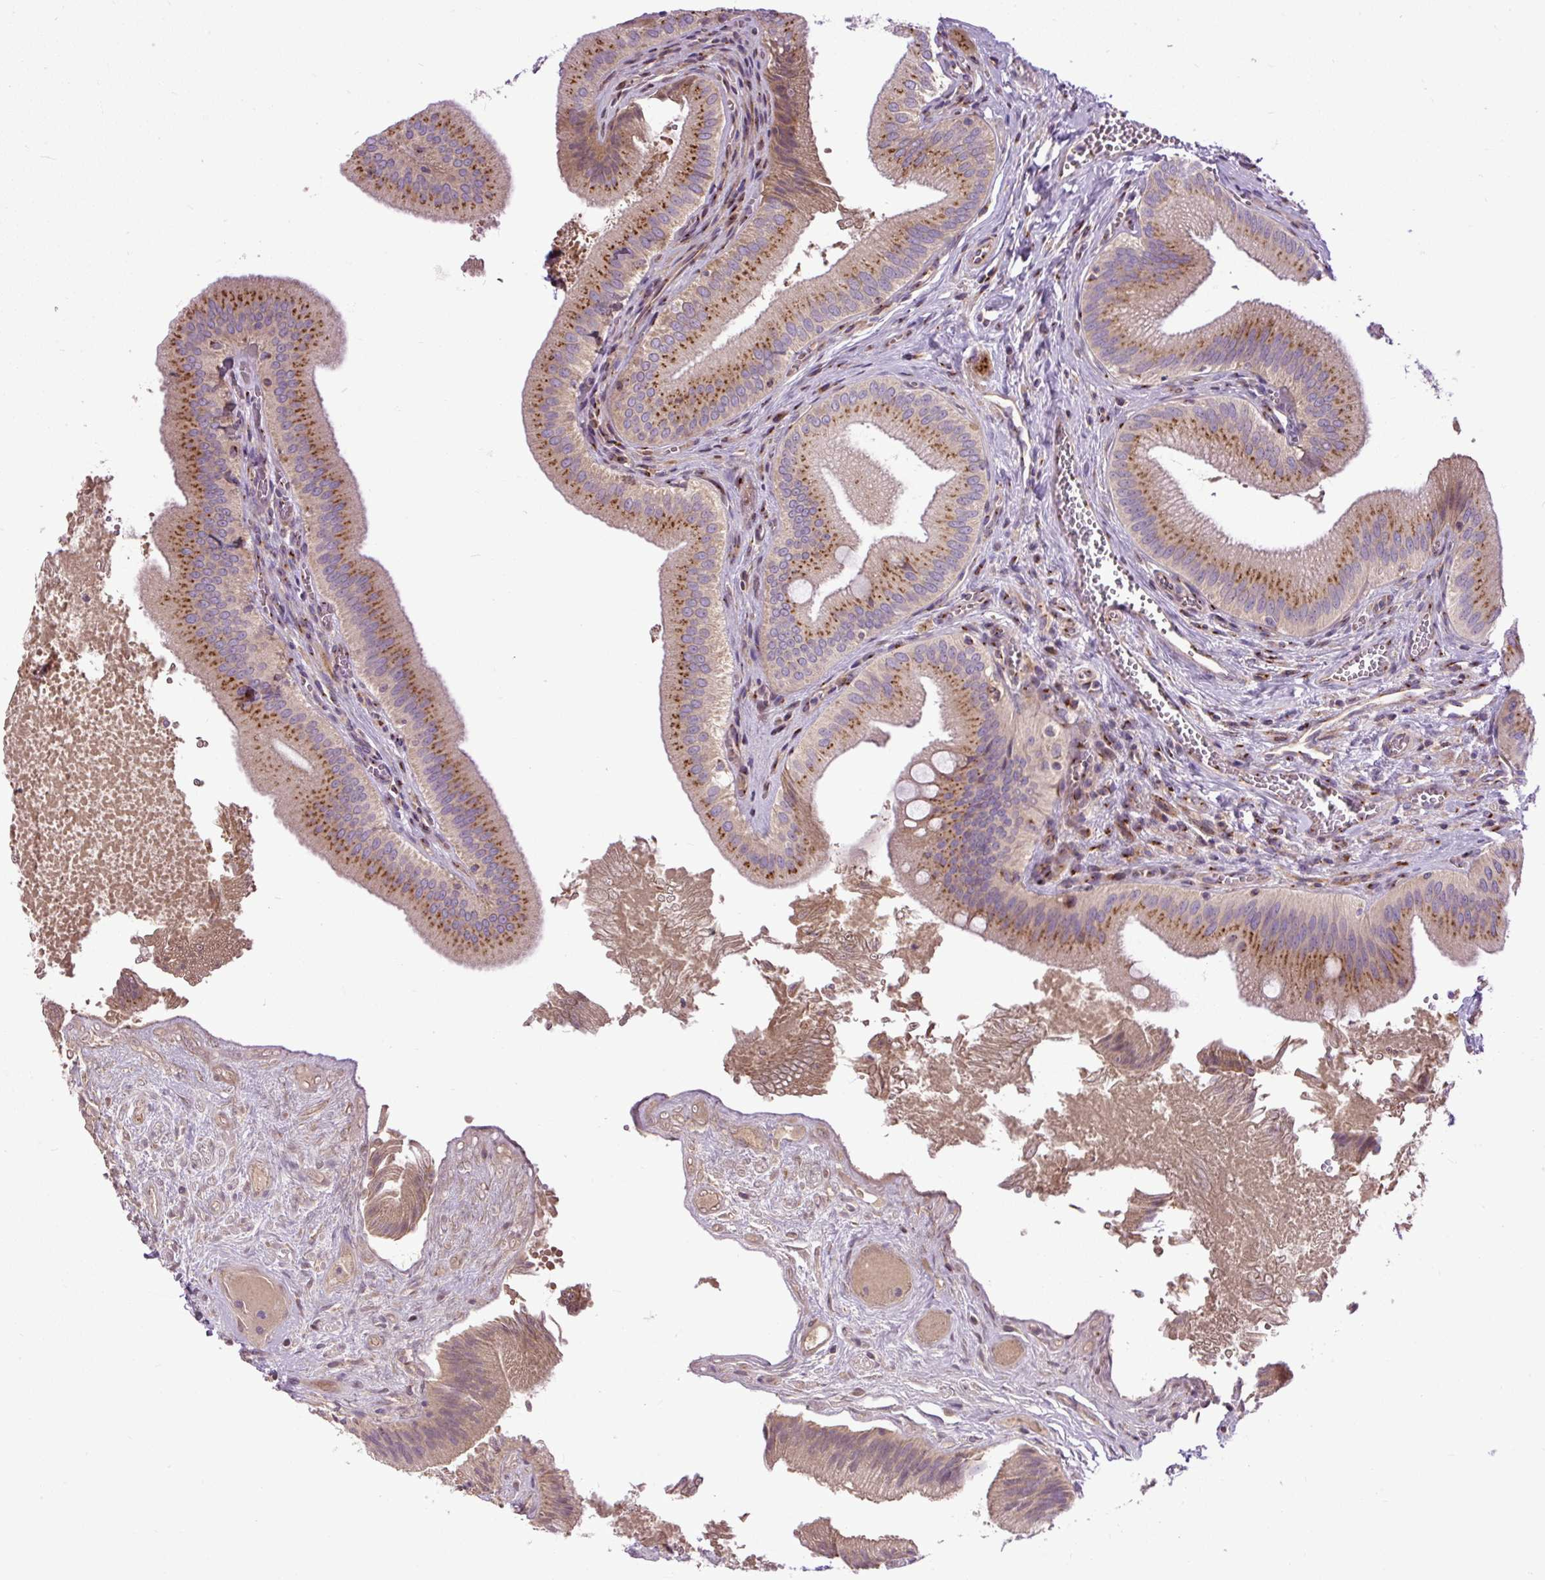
{"staining": {"intensity": "strong", "quantity": ">75%", "location": "cytoplasmic/membranous"}, "tissue": "gallbladder", "cell_type": "Glandular cells", "image_type": "normal", "snomed": [{"axis": "morphology", "description": "Normal tissue, NOS"}, {"axis": "topography", "description": "Gallbladder"}], "caption": "Human gallbladder stained with a brown dye demonstrates strong cytoplasmic/membranous positive positivity in about >75% of glandular cells.", "gene": "MSMP", "patient": {"sex": "male", "age": 17}}